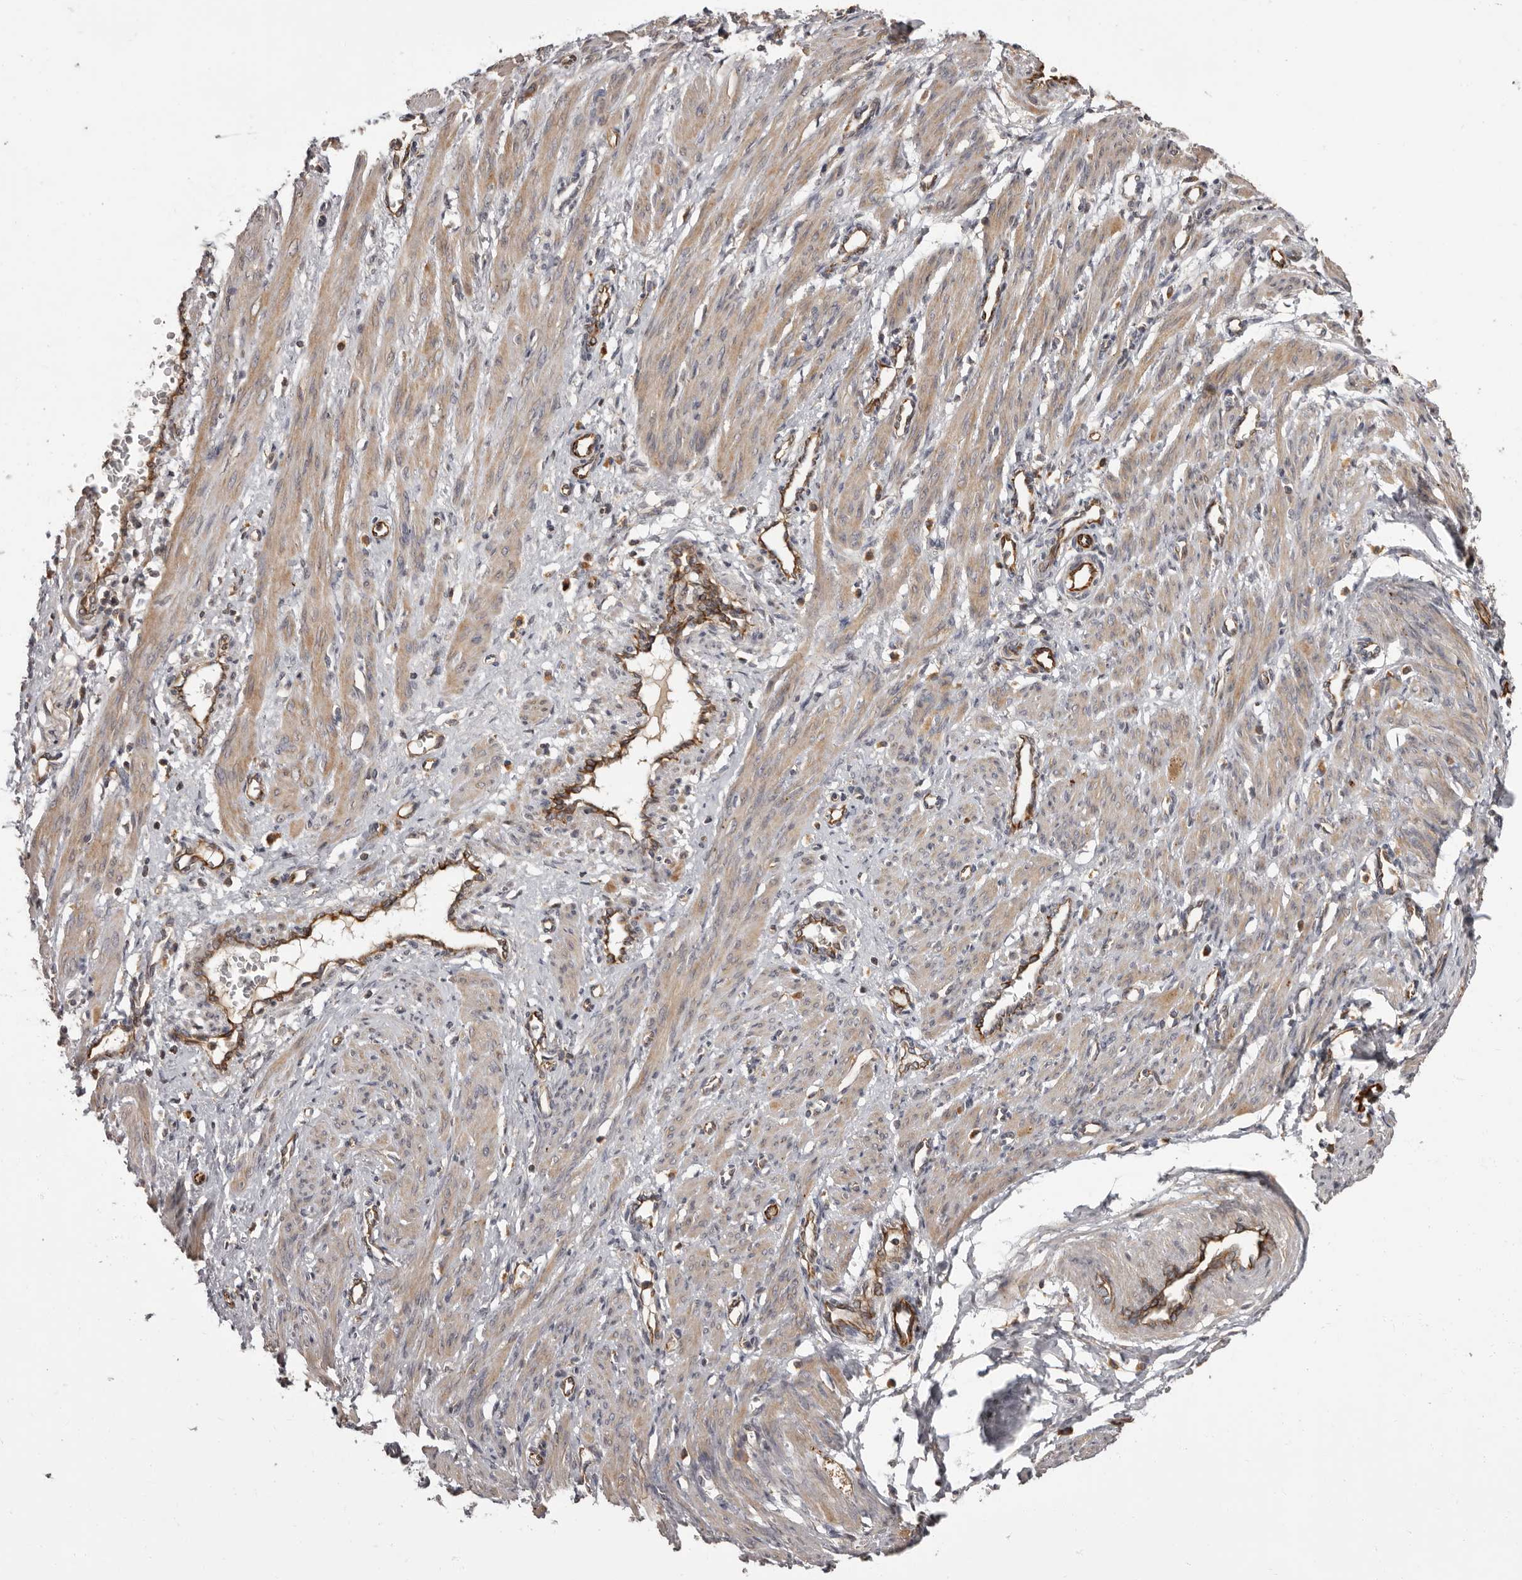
{"staining": {"intensity": "weak", "quantity": "25%-75%", "location": "cytoplasmic/membranous"}, "tissue": "smooth muscle", "cell_type": "Smooth muscle cells", "image_type": "normal", "snomed": [{"axis": "morphology", "description": "Normal tissue, NOS"}, {"axis": "topography", "description": "Endometrium"}], "caption": "Smooth muscle stained with DAB IHC shows low levels of weak cytoplasmic/membranous positivity in about 25%-75% of smooth muscle cells.", "gene": "ADCY2", "patient": {"sex": "female", "age": 33}}